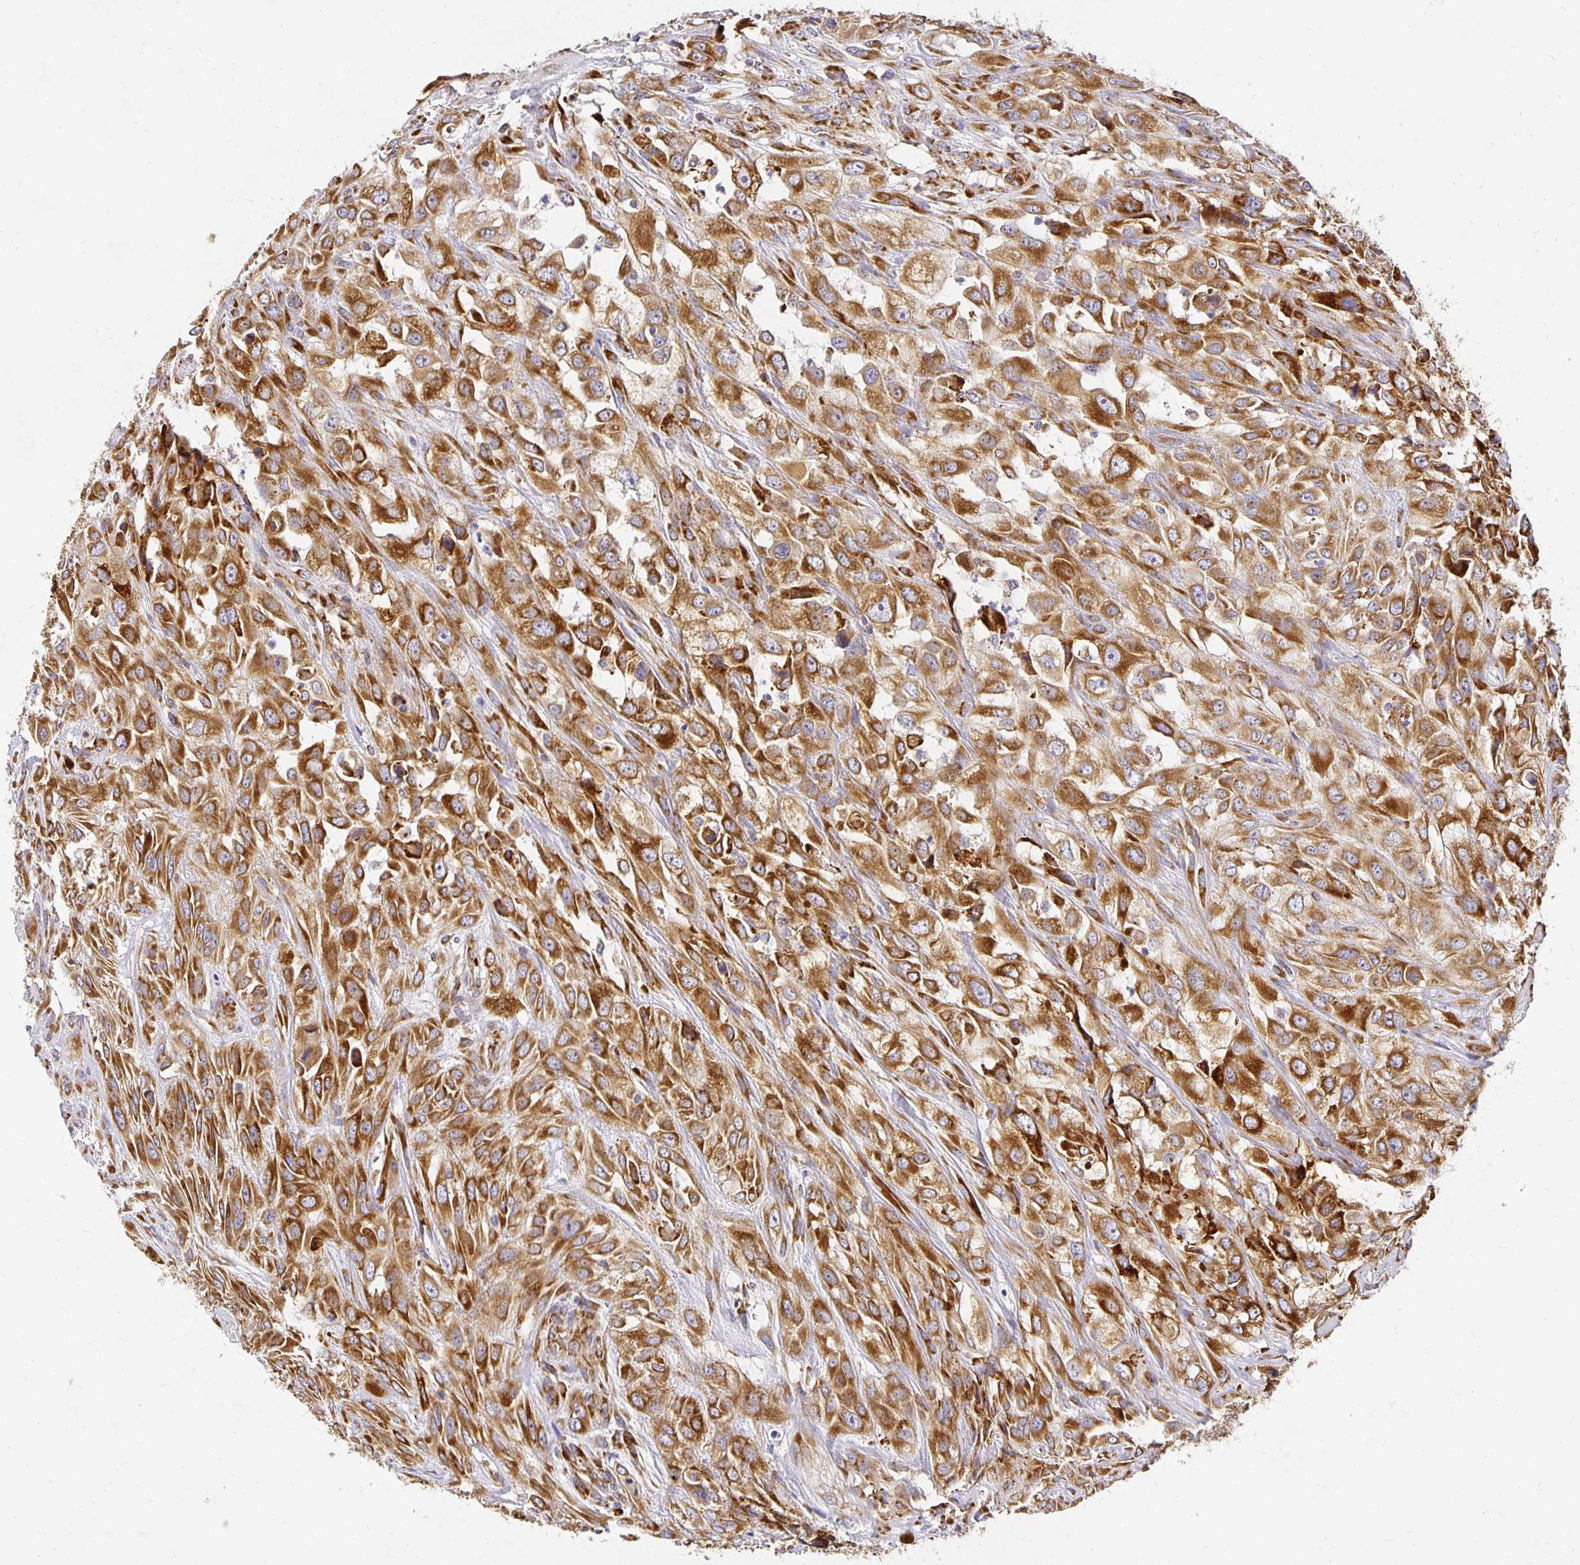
{"staining": {"intensity": "strong", "quantity": ">75%", "location": "cytoplasmic/membranous"}, "tissue": "urothelial cancer", "cell_type": "Tumor cells", "image_type": "cancer", "snomed": [{"axis": "morphology", "description": "Urothelial carcinoma, High grade"}, {"axis": "topography", "description": "Urinary bladder"}], "caption": "Brown immunohistochemical staining in urothelial carcinoma (high-grade) reveals strong cytoplasmic/membranous staining in about >75% of tumor cells. Using DAB (3,3'-diaminobenzidine) (brown) and hematoxylin (blue) stains, captured at high magnification using brightfield microscopy.", "gene": "PLOD1", "patient": {"sex": "male", "age": 67}}